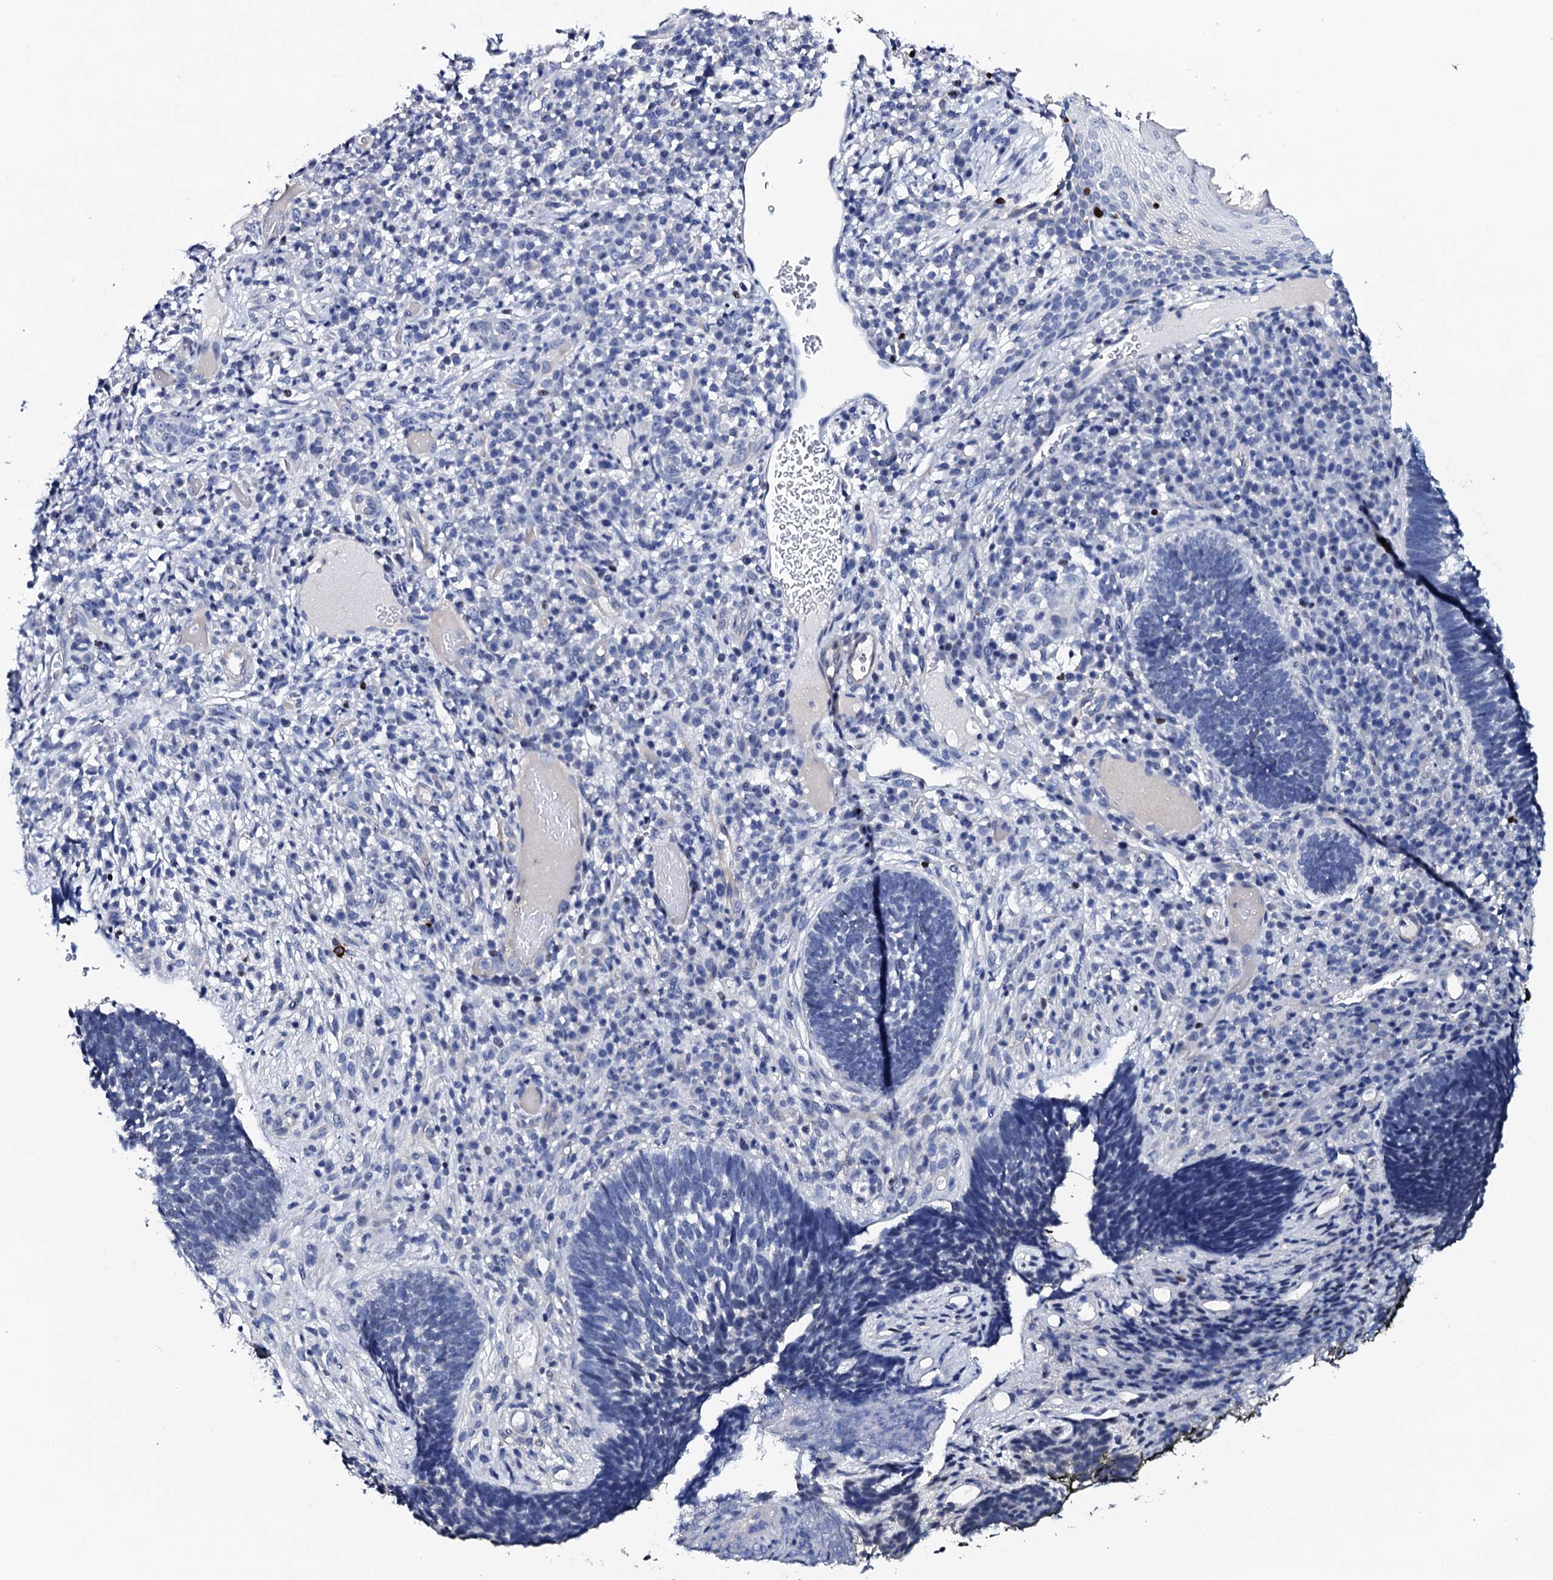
{"staining": {"intensity": "negative", "quantity": "none", "location": "none"}, "tissue": "skin cancer", "cell_type": "Tumor cells", "image_type": "cancer", "snomed": [{"axis": "morphology", "description": "Basal cell carcinoma"}, {"axis": "topography", "description": "Skin"}], "caption": "Micrograph shows no significant protein positivity in tumor cells of skin basal cell carcinoma. Brightfield microscopy of IHC stained with DAB (brown) and hematoxylin (blue), captured at high magnification.", "gene": "NPM2", "patient": {"sex": "male", "age": 88}}